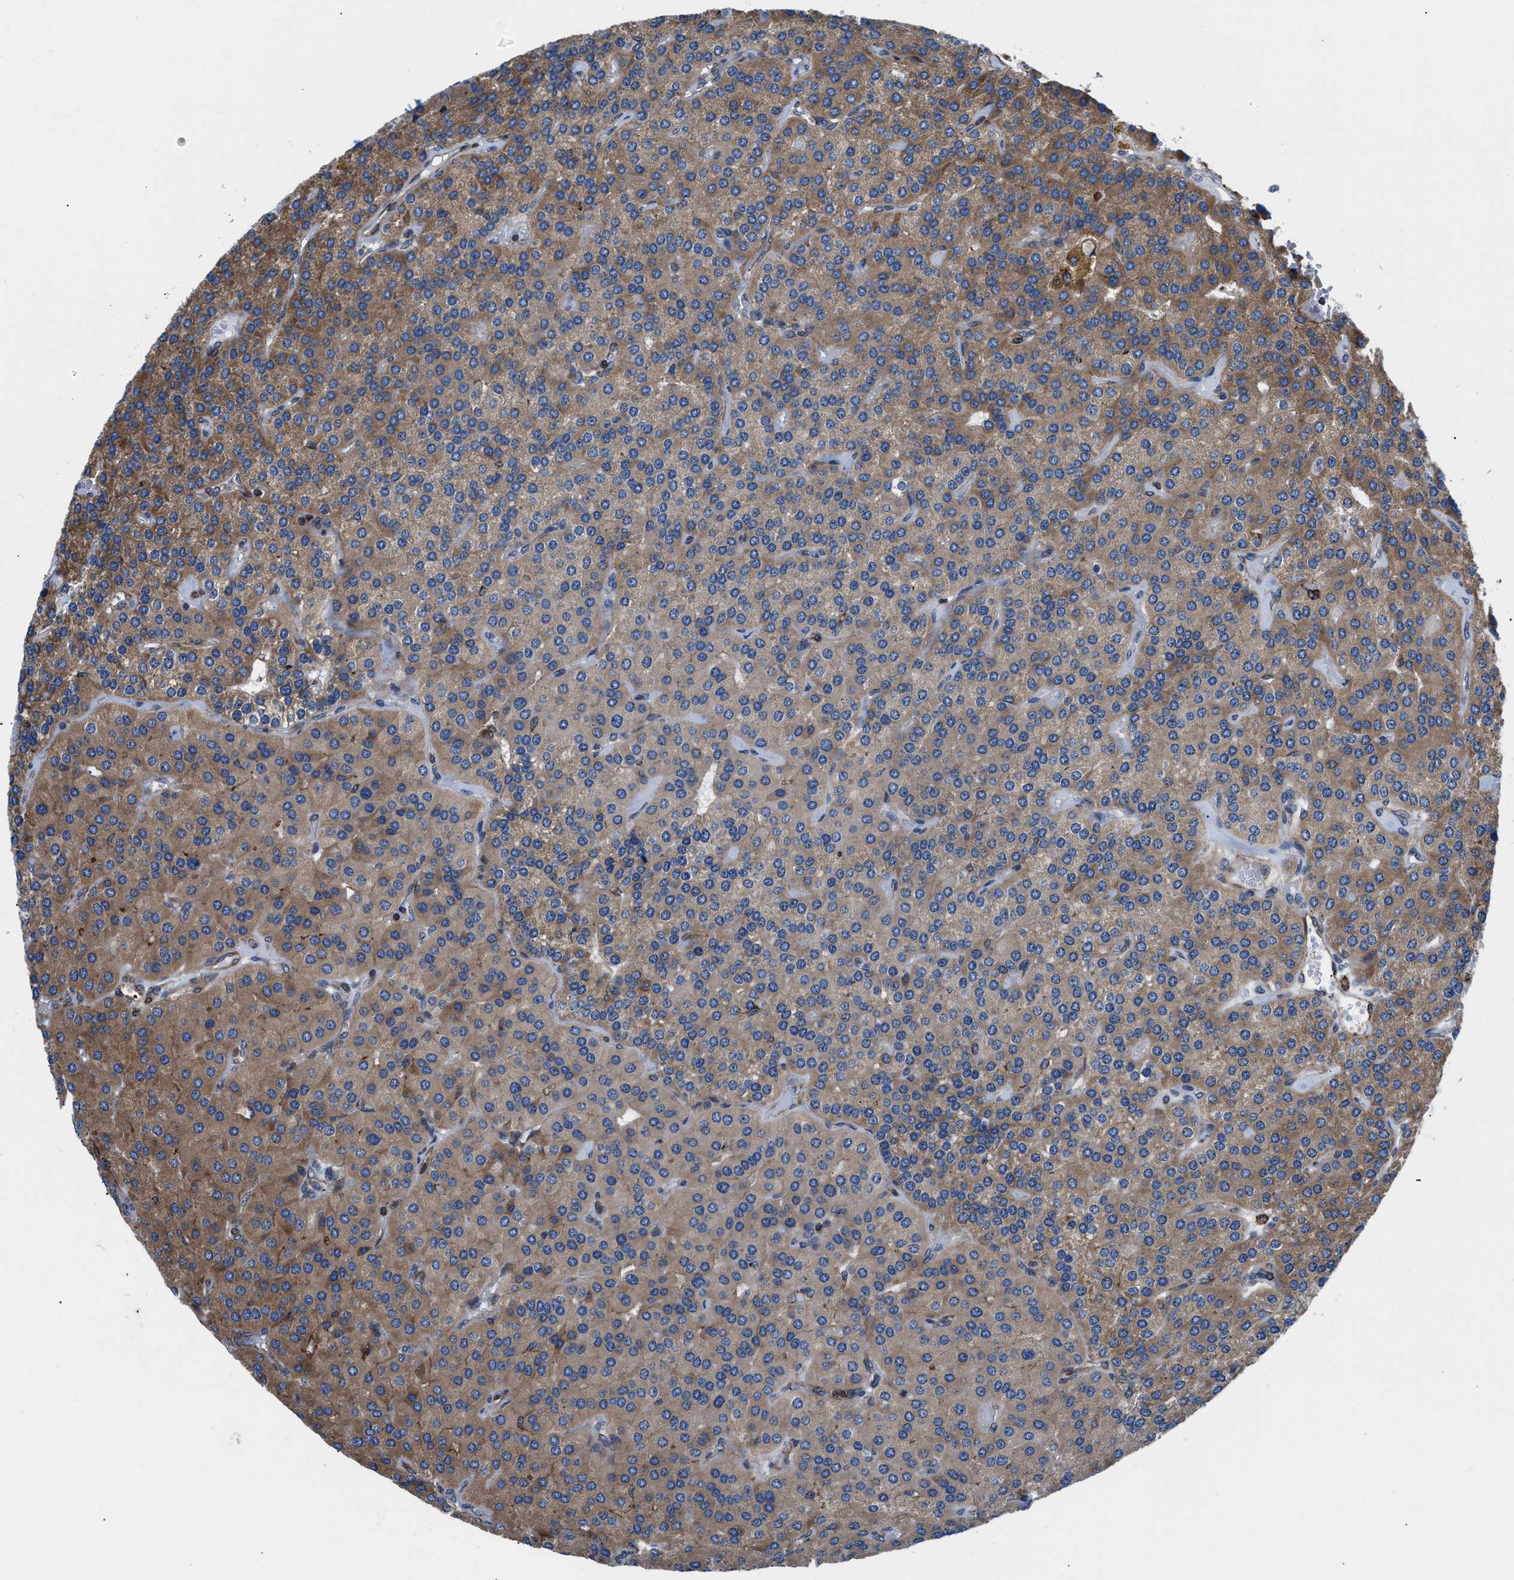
{"staining": {"intensity": "moderate", "quantity": "25%-75%", "location": "cytoplasmic/membranous"}, "tissue": "parathyroid gland", "cell_type": "Glandular cells", "image_type": "normal", "snomed": [{"axis": "morphology", "description": "Normal tissue, NOS"}, {"axis": "morphology", "description": "Adenoma, NOS"}, {"axis": "topography", "description": "Parathyroid gland"}], "caption": "IHC micrograph of benign parathyroid gland stained for a protein (brown), which reveals medium levels of moderate cytoplasmic/membranous expression in about 25%-75% of glandular cells.", "gene": "PRR15L", "patient": {"sex": "female", "age": 86}}